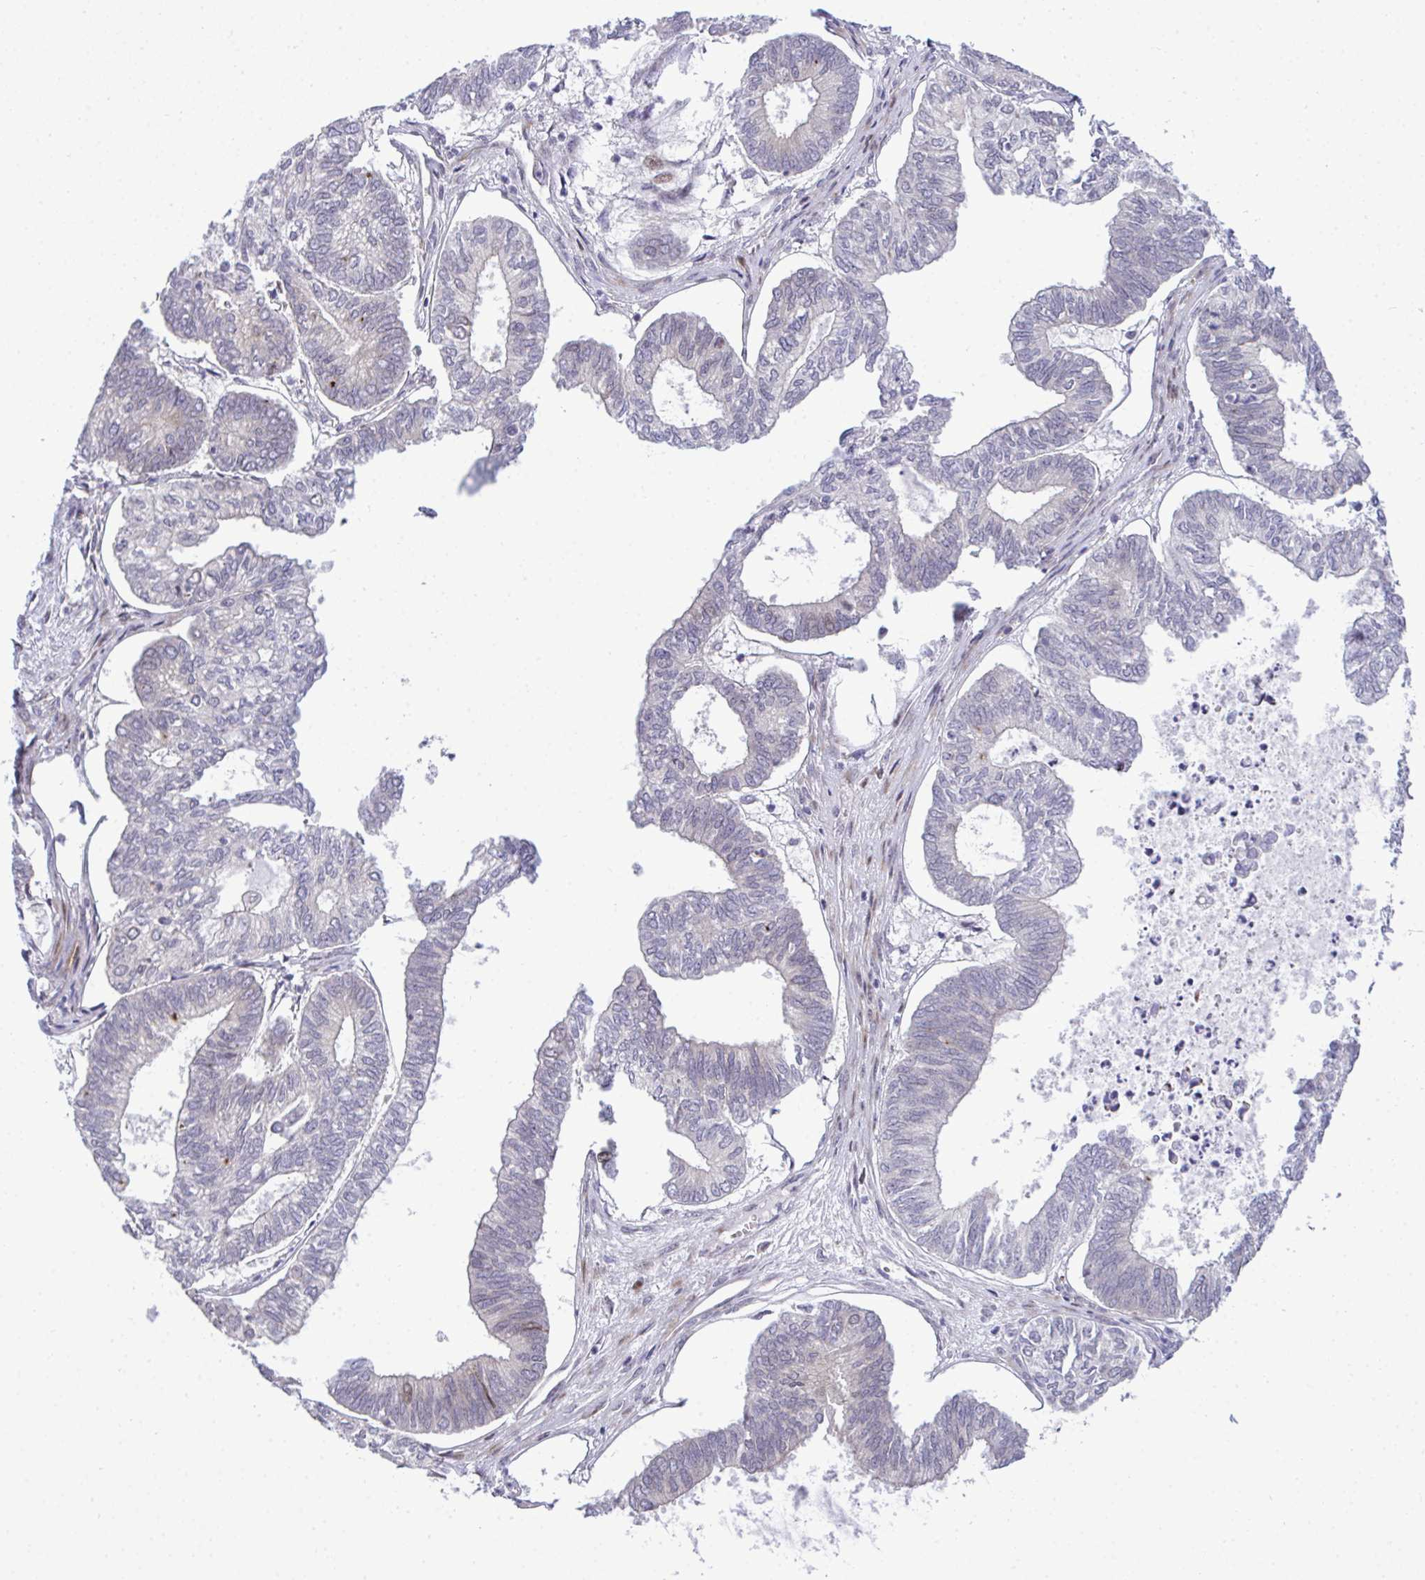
{"staining": {"intensity": "weak", "quantity": "<25%", "location": "cytoplasmic/membranous"}, "tissue": "ovarian cancer", "cell_type": "Tumor cells", "image_type": "cancer", "snomed": [{"axis": "morphology", "description": "Carcinoma, endometroid"}, {"axis": "topography", "description": "Ovary"}], "caption": "The histopathology image shows no staining of tumor cells in ovarian cancer.", "gene": "CASTOR2", "patient": {"sex": "female", "age": 64}}